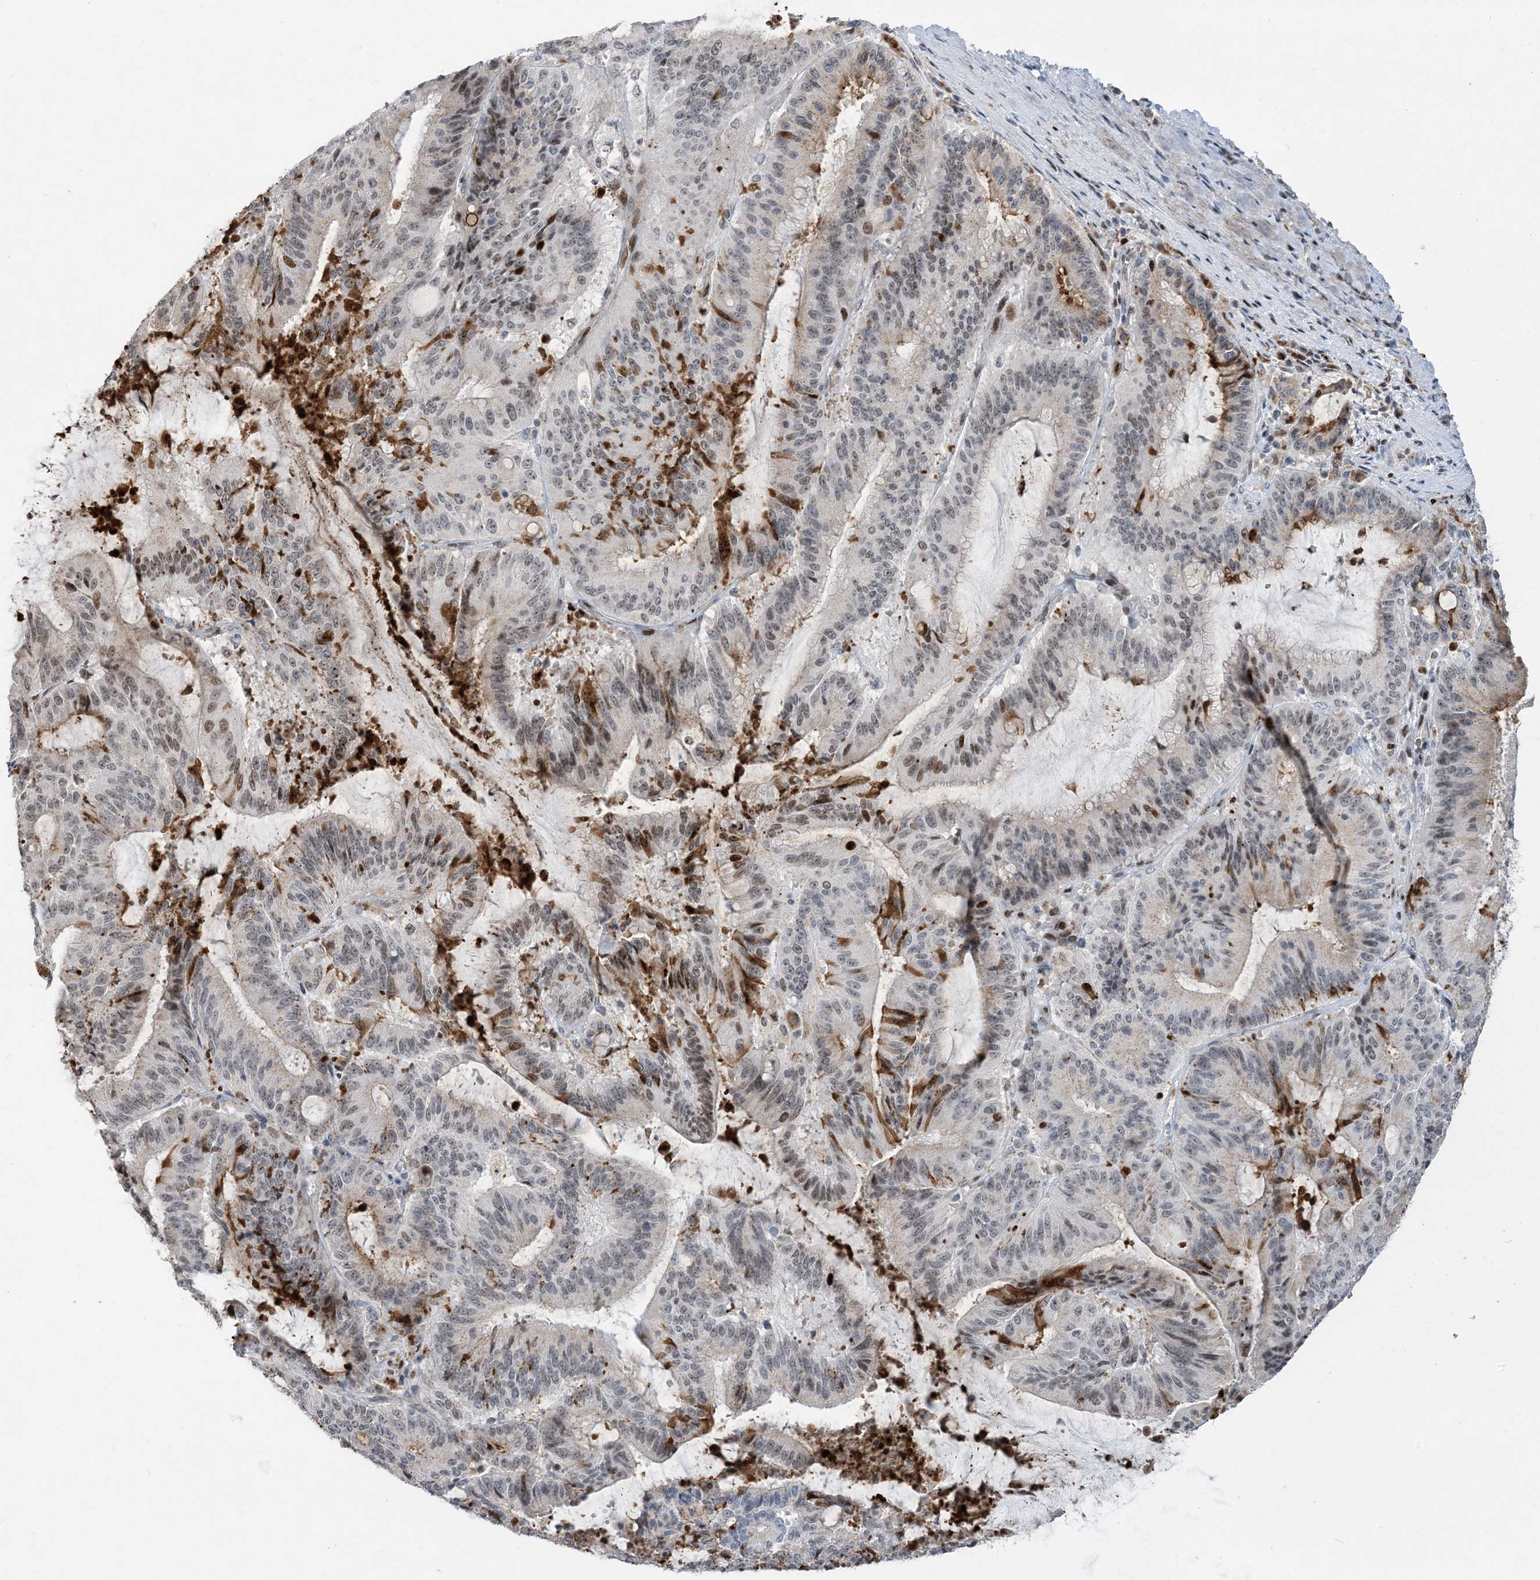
{"staining": {"intensity": "strong", "quantity": "<25%", "location": "cytoplasmic/membranous,nuclear"}, "tissue": "liver cancer", "cell_type": "Tumor cells", "image_type": "cancer", "snomed": [{"axis": "morphology", "description": "Normal tissue, NOS"}, {"axis": "morphology", "description": "Cholangiocarcinoma"}, {"axis": "topography", "description": "Liver"}, {"axis": "topography", "description": "Peripheral nerve tissue"}], "caption": "A photomicrograph of human liver cancer stained for a protein shows strong cytoplasmic/membranous and nuclear brown staining in tumor cells.", "gene": "SLC25A53", "patient": {"sex": "female", "age": 73}}